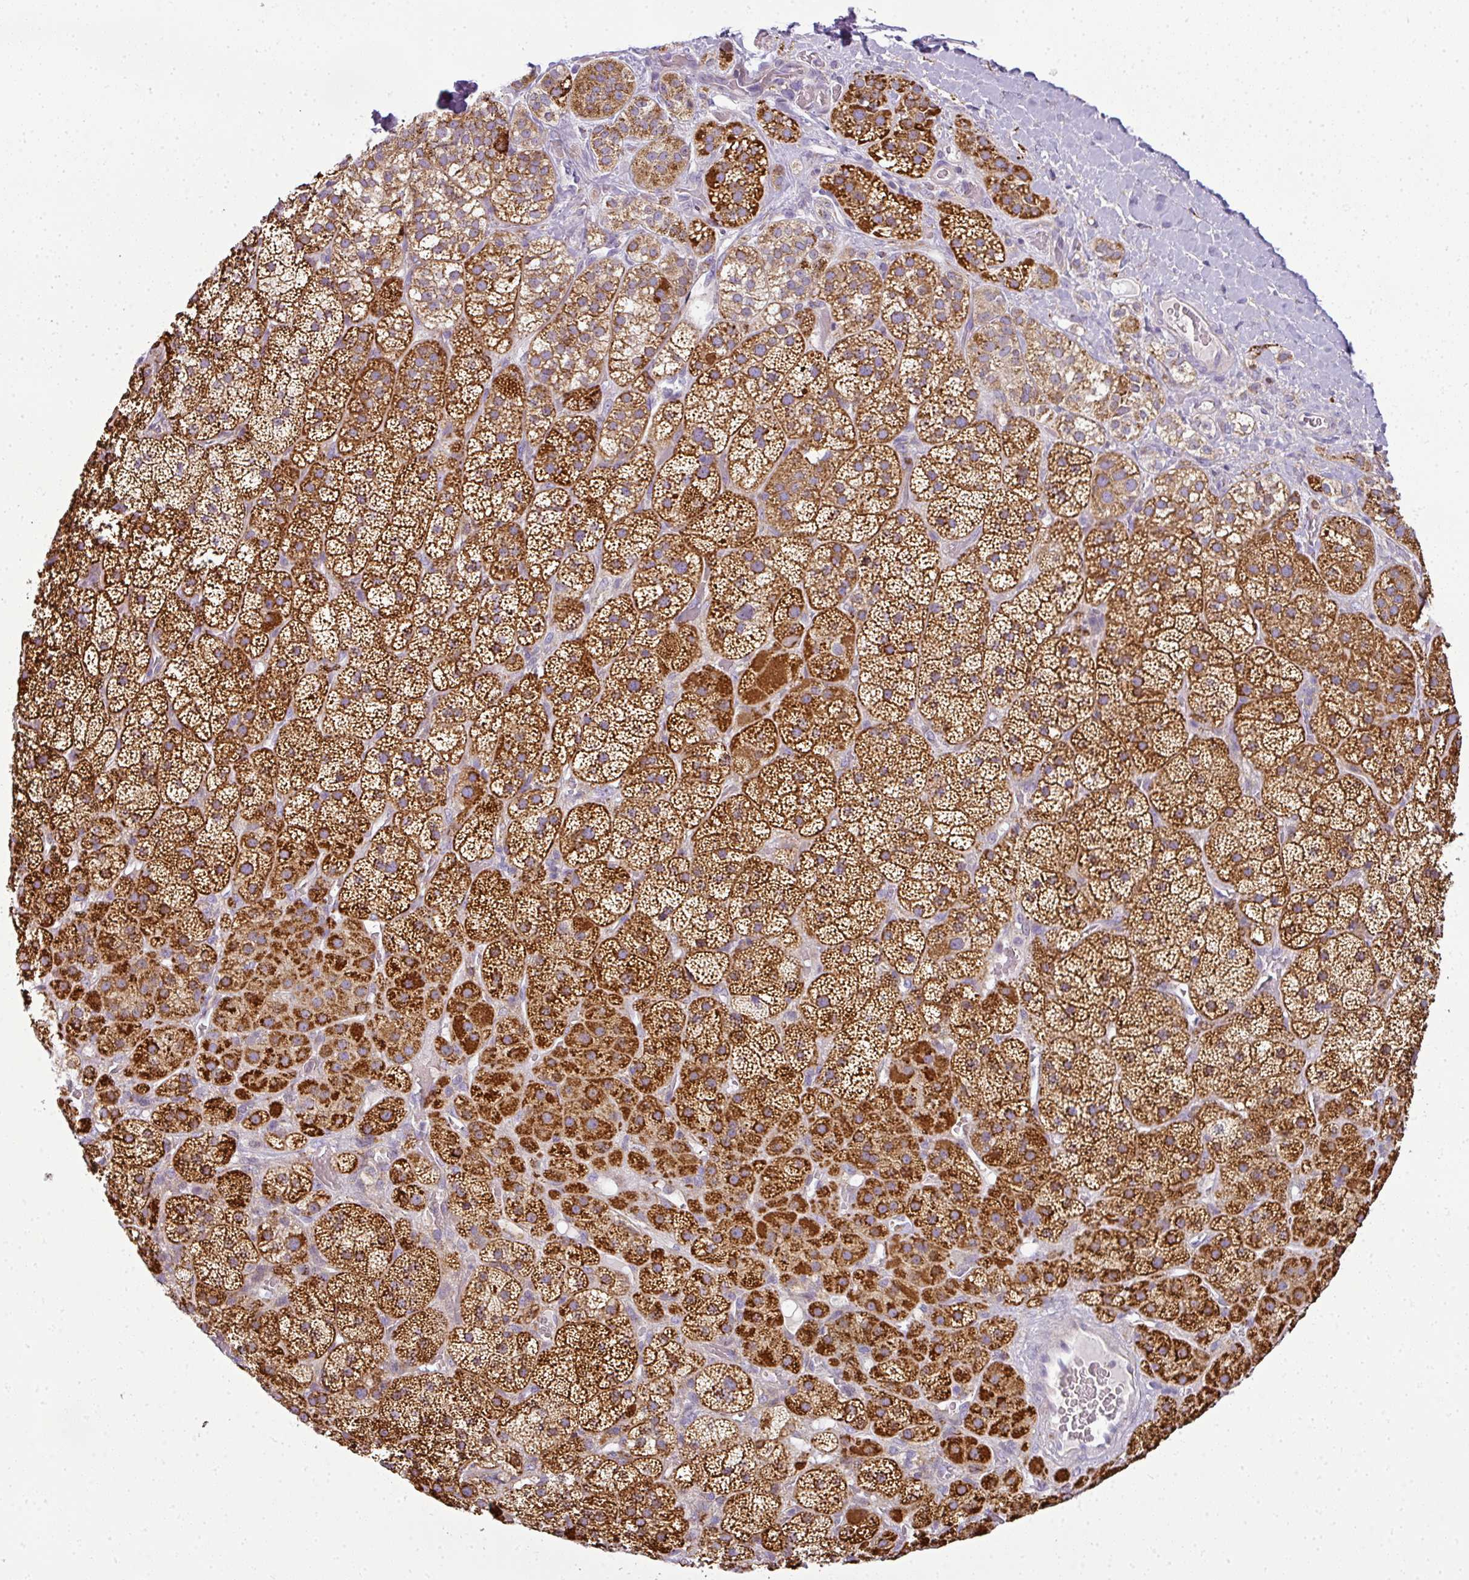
{"staining": {"intensity": "strong", "quantity": ">75%", "location": "cytoplasmic/membranous"}, "tissue": "adrenal gland", "cell_type": "Glandular cells", "image_type": "normal", "snomed": [{"axis": "morphology", "description": "Normal tissue, NOS"}, {"axis": "topography", "description": "Adrenal gland"}], "caption": "Immunohistochemistry (IHC) (DAB (3,3'-diaminobenzidine)) staining of normal human adrenal gland demonstrates strong cytoplasmic/membranous protein staining in about >75% of glandular cells. (DAB (3,3'-diaminobenzidine) = brown stain, brightfield microscopy at high magnification).", "gene": "ANKRD18A", "patient": {"sex": "male", "age": 57}}